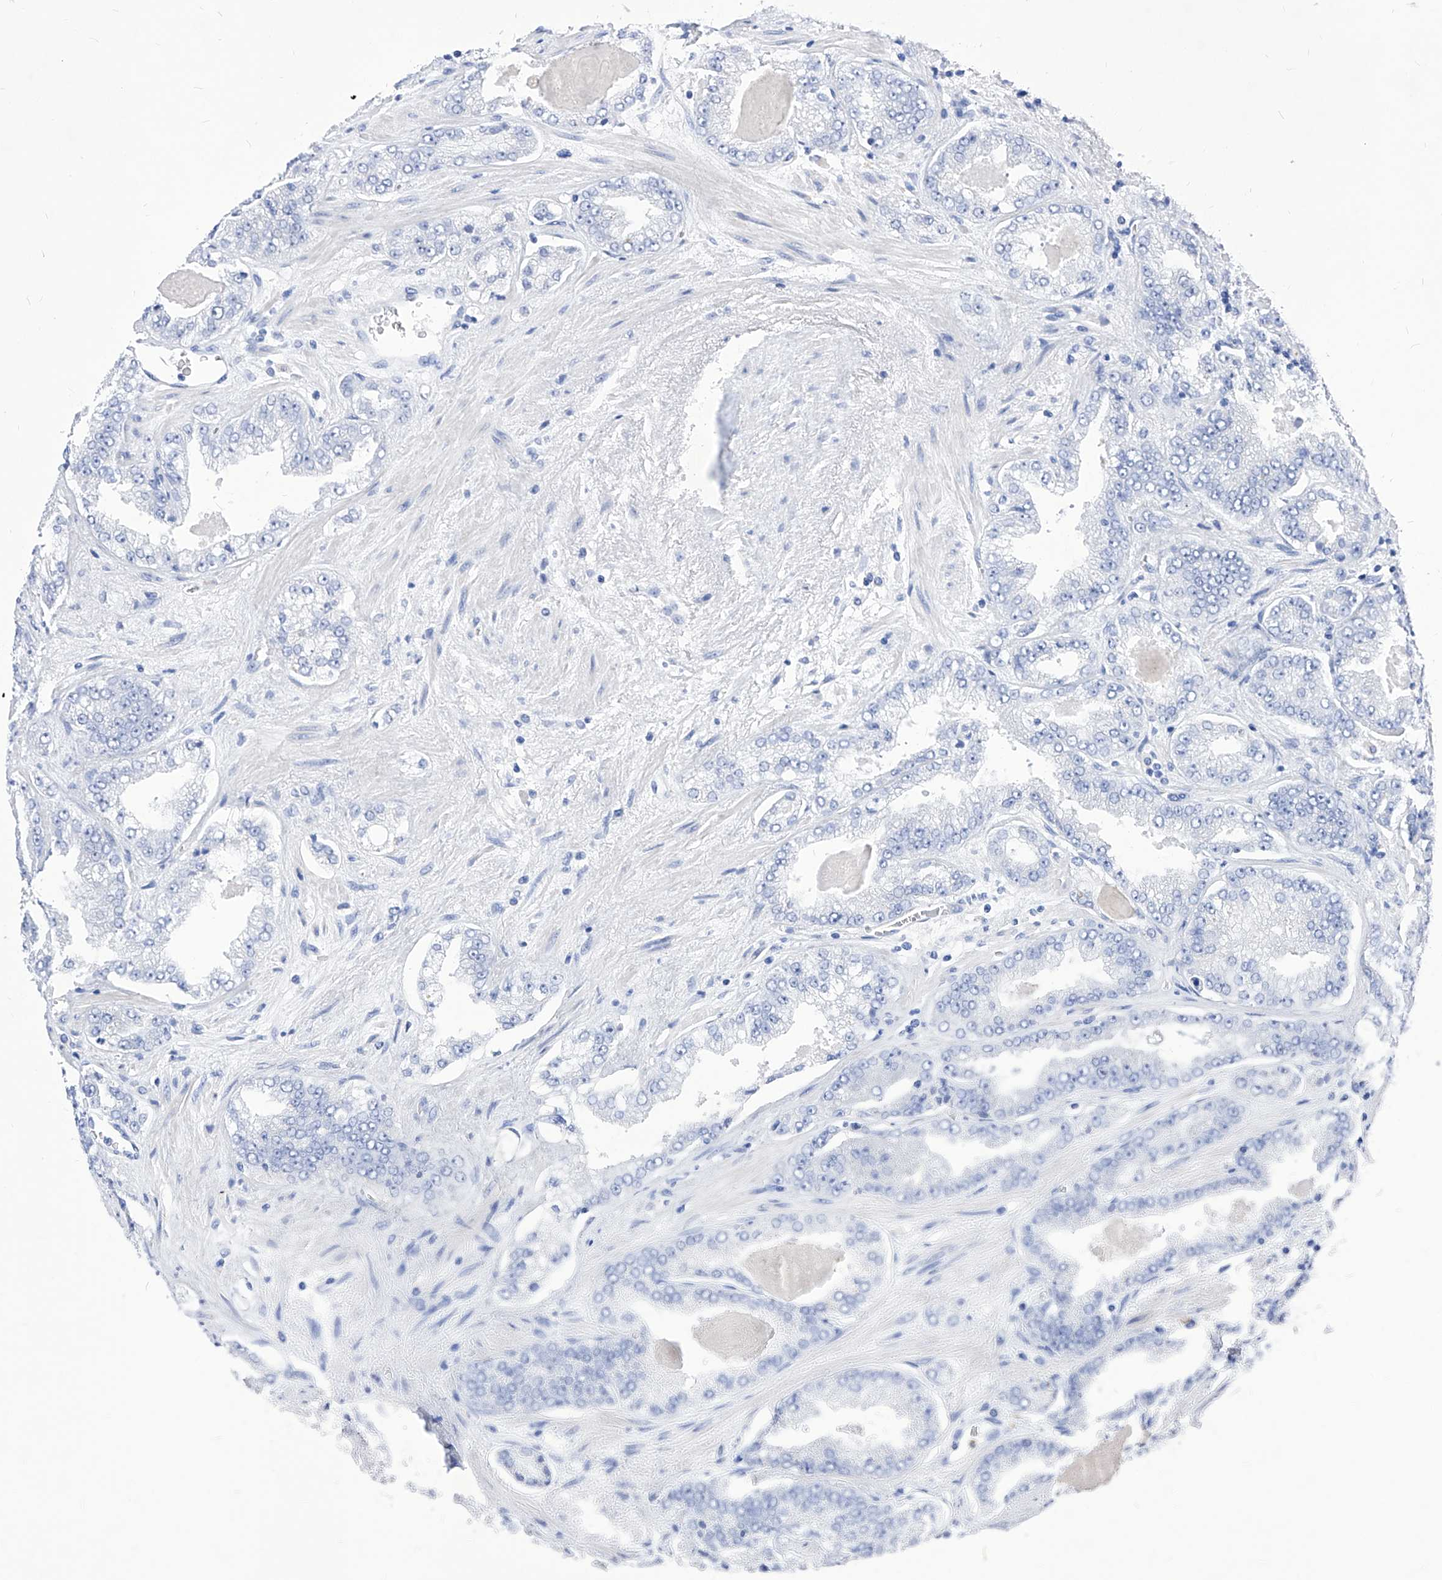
{"staining": {"intensity": "negative", "quantity": "none", "location": "none"}, "tissue": "prostate cancer", "cell_type": "Tumor cells", "image_type": "cancer", "snomed": [{"axis": "morphology", "description": "Adenocarcinoma, High grade"}, {"axis": "topography", "description": "Prostate"}], "caption": "A high-resolution image shows immunohistochemistry staining of prostate adenocarcinoma (high-grade), which shows no significant staining in tumor cells.", "gene": "VAX1", "patient": {"sex": "male", "age": 71}}